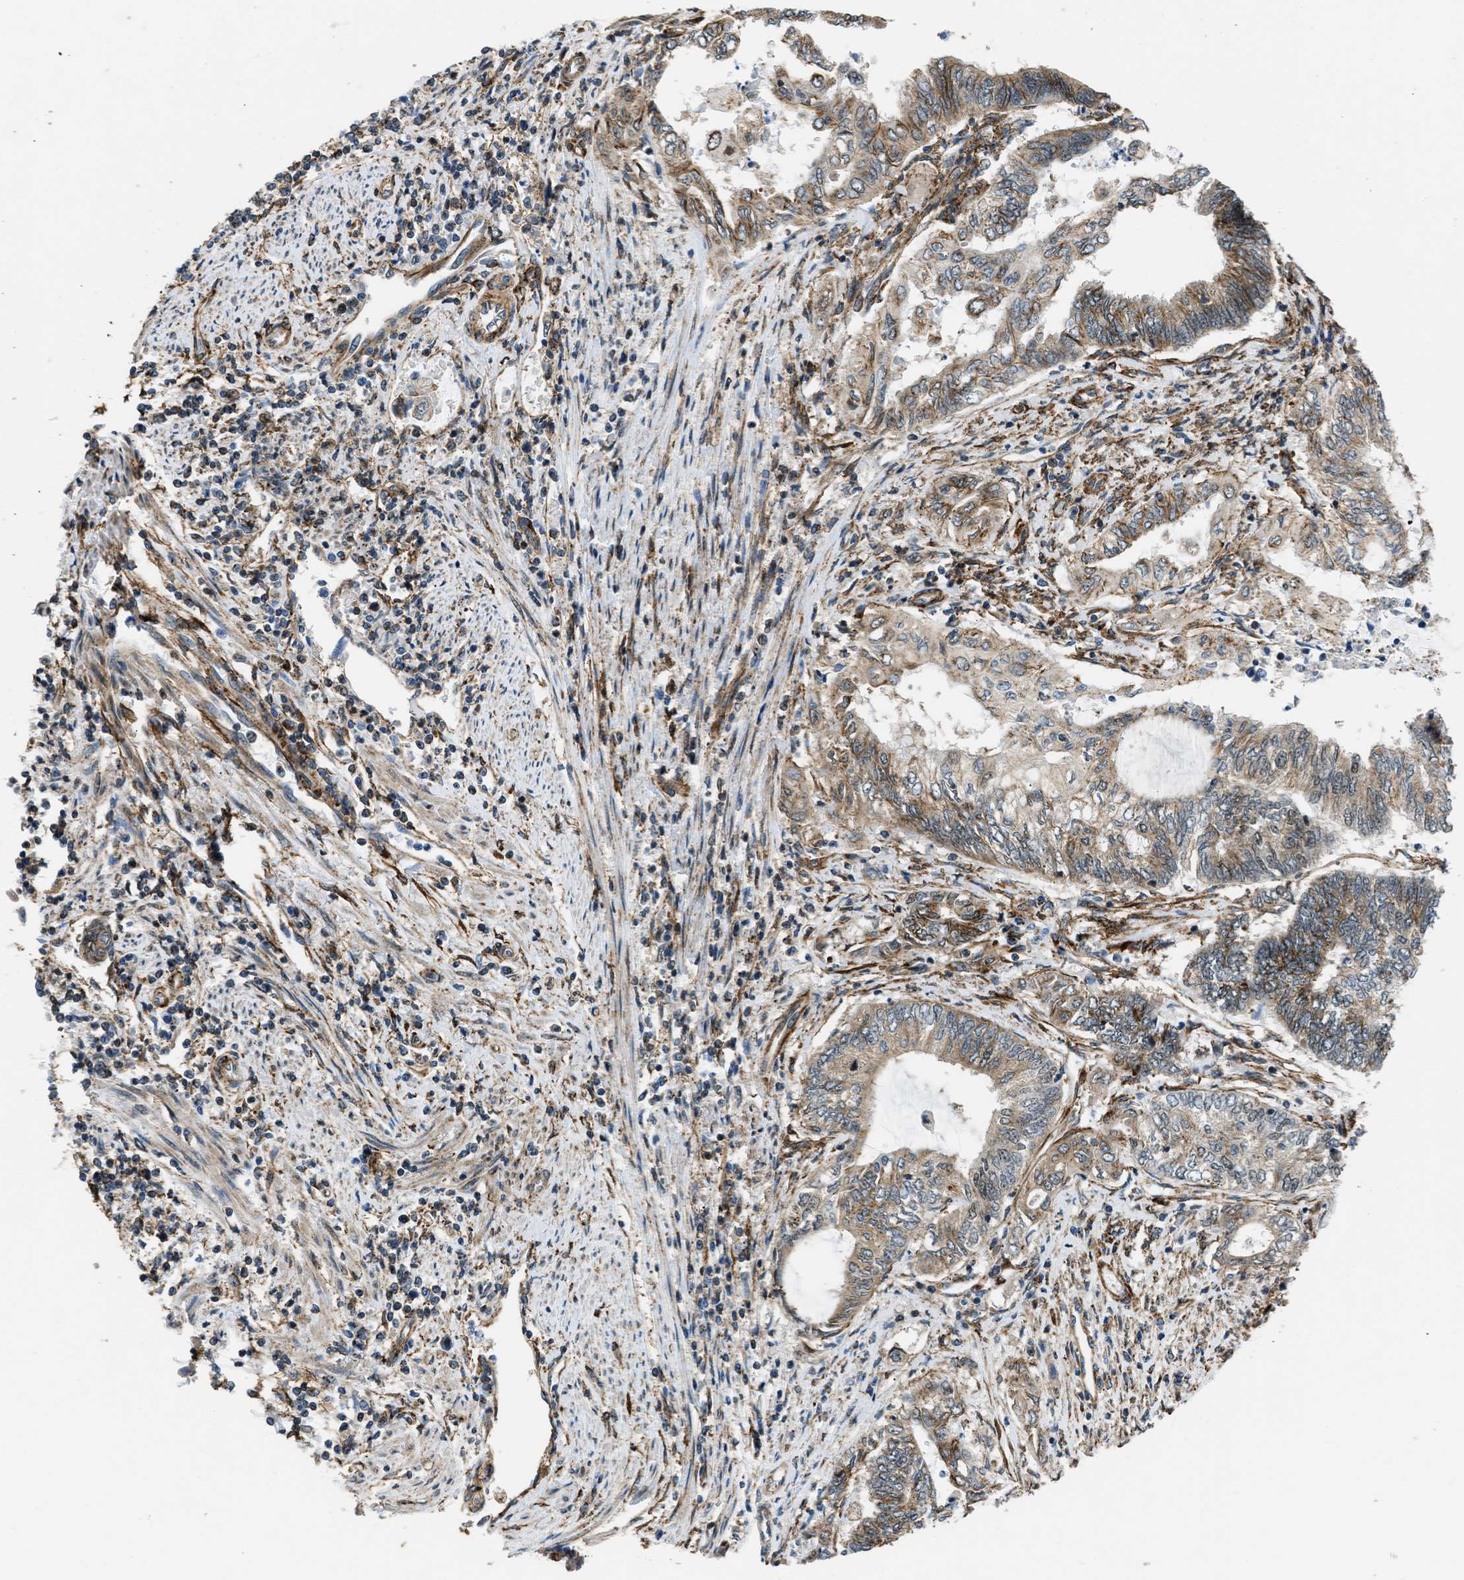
{"staining": {"intensity": "moderate", "quantity": "25%-75%", "location": "cytoplasmic/membranous"}, "tissue": "endometrial cancer", "cell_type": "Tumor cells", "image_type": "cancer", "snomed": [{"axis": "morphology", "description": "Adenocarcinoma, NOS"}, {"axis": "topography", "description": "Uterus"}, {"axis": "topography", "description": "Endometrium"}], "caption": "A high-resolution micrograph shows immunohistochemistry staining of endometrial cancer, which demonstrates moderate cytoplasmic/membranous positivity in approximately 25%-75% of tumor cells.", "gene": "SEPTIN2", "patient": {"sex": "female", "age": 70}}